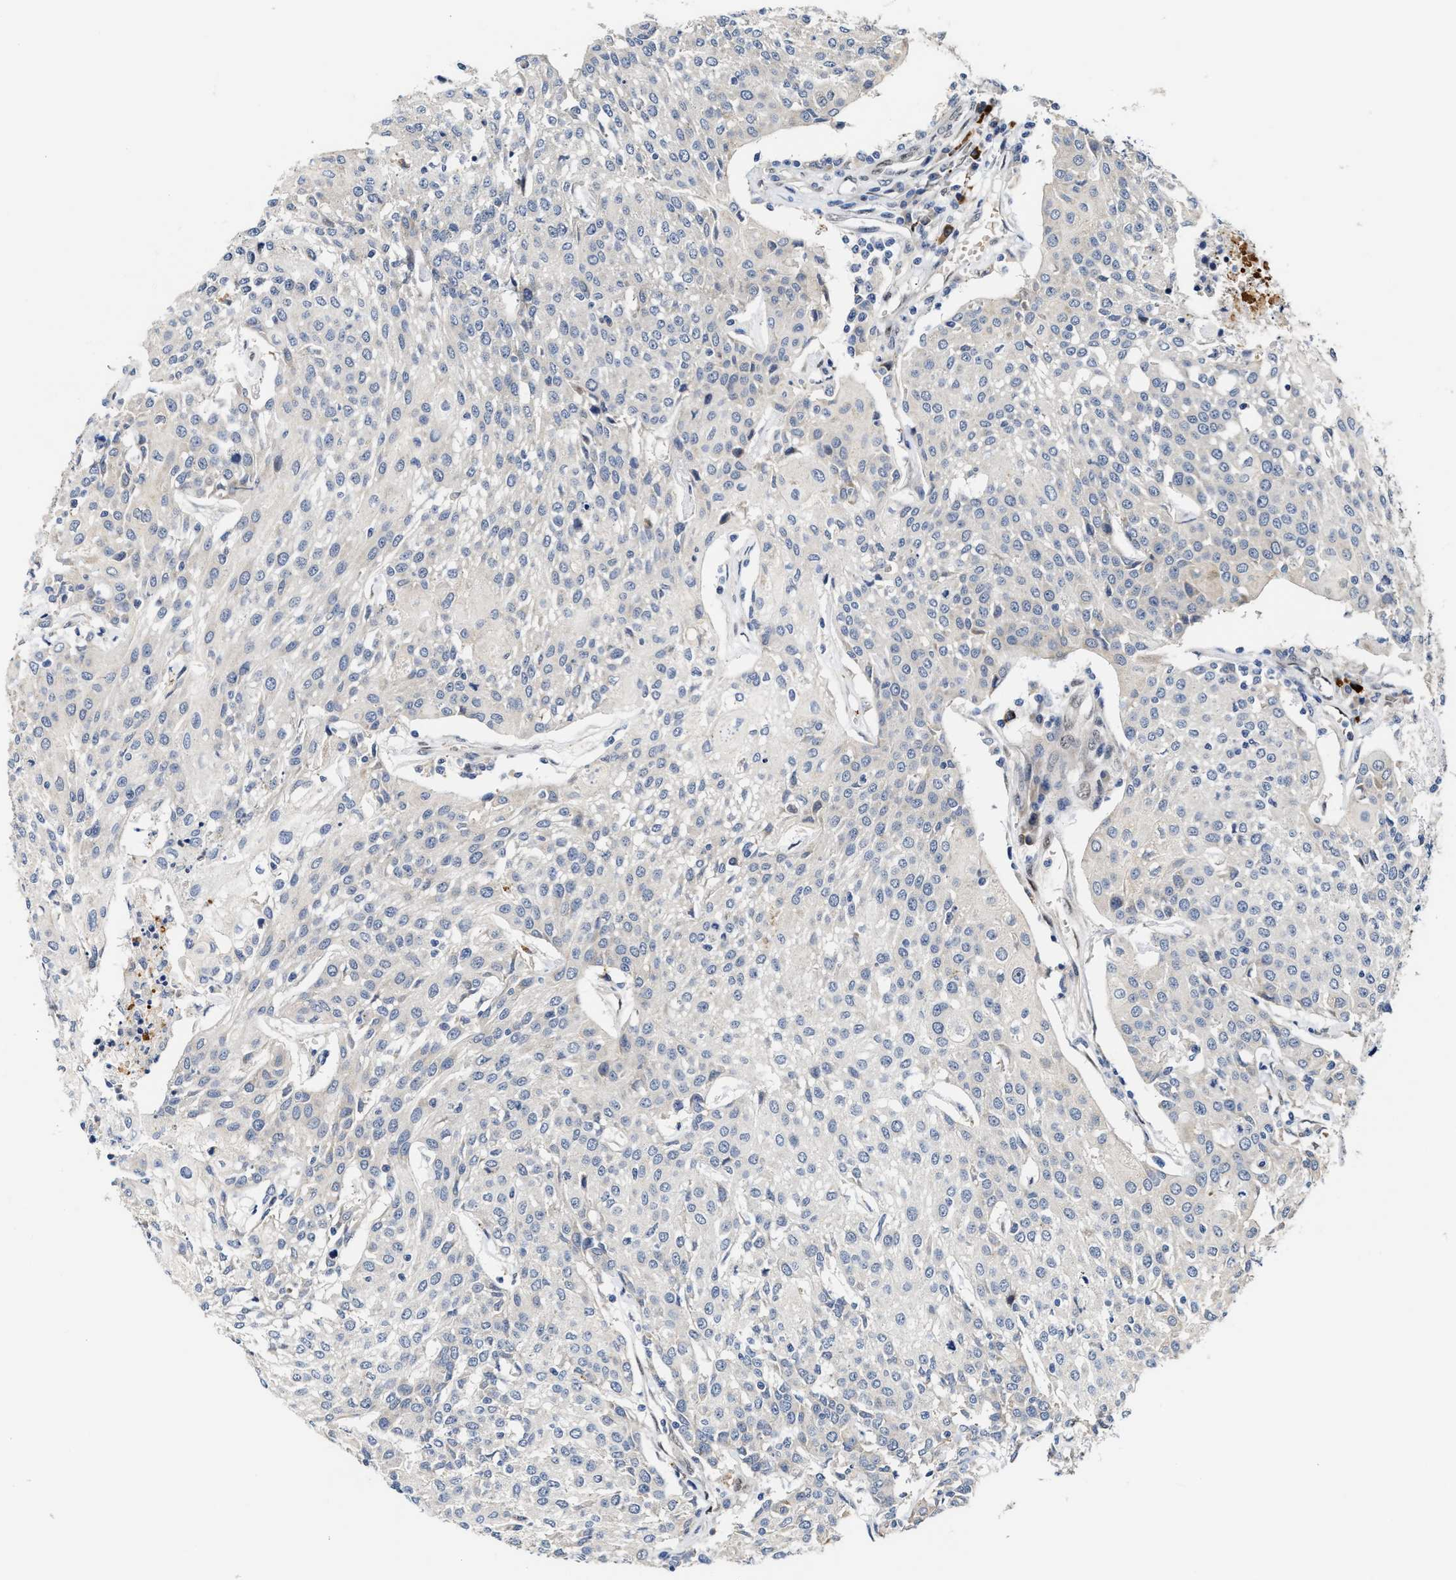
{"staining": {"intensity": "negative", "quantity": "none", "location": "none"}, "tissue": "urothelial cancer", "cell_type": "Tumor cells", "image_type": "cancer", "snomed": [{"axis": "morphology", "description": "Urothelial carcinoma, High grade"}, {"axis": "topography", "description": "Urinary bladder"}], "caption": "Immunohistochemistry (IHC) of urothelial cancer exhibits no staining in tumor cells. The staining is performed using DAB (3,3'-diaminobenzidine) brown chromogen with nuclei counter-stained in using hematoxylin.", "gene": "TCF4", "patient": {"sex": "female", "age": 85}}